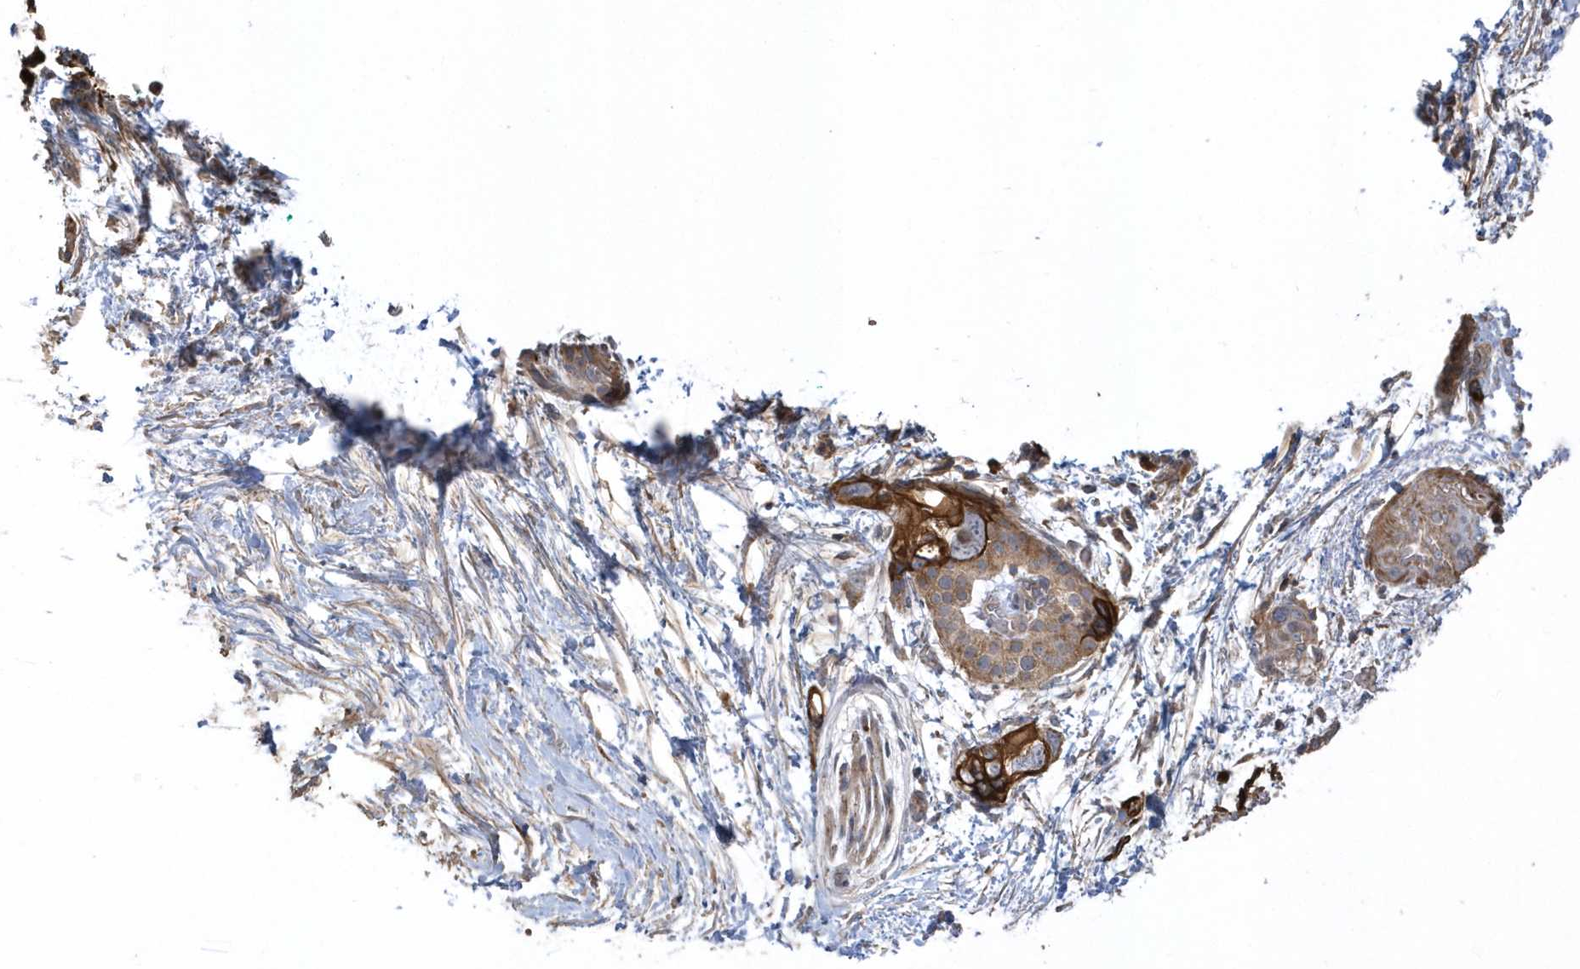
{"staining": {"intensity": "strong", "quantity": "25%-75%", "location": "cytoplasmic/membranous"}, "tissue": "pancreatic cancer", "cell_type": "Tumor cells", "image_type": "cancer", "snomed": [{"axis": "morphology", "description": "Adenocarcinoma, NOS"}, {"axis": "topography", "description": "Pancreas"}], "caption": "Immunohistochemistry photomicrograph of adenocarcinoma (pancreatic) stained for a protein (brown), which demonstrates high levels of strong cytoplasmic/membranous positivity in approximately 25%-75% of tumor cells.", "gene": "SENP8", "patient": {"sex": "male", "age": 53}}